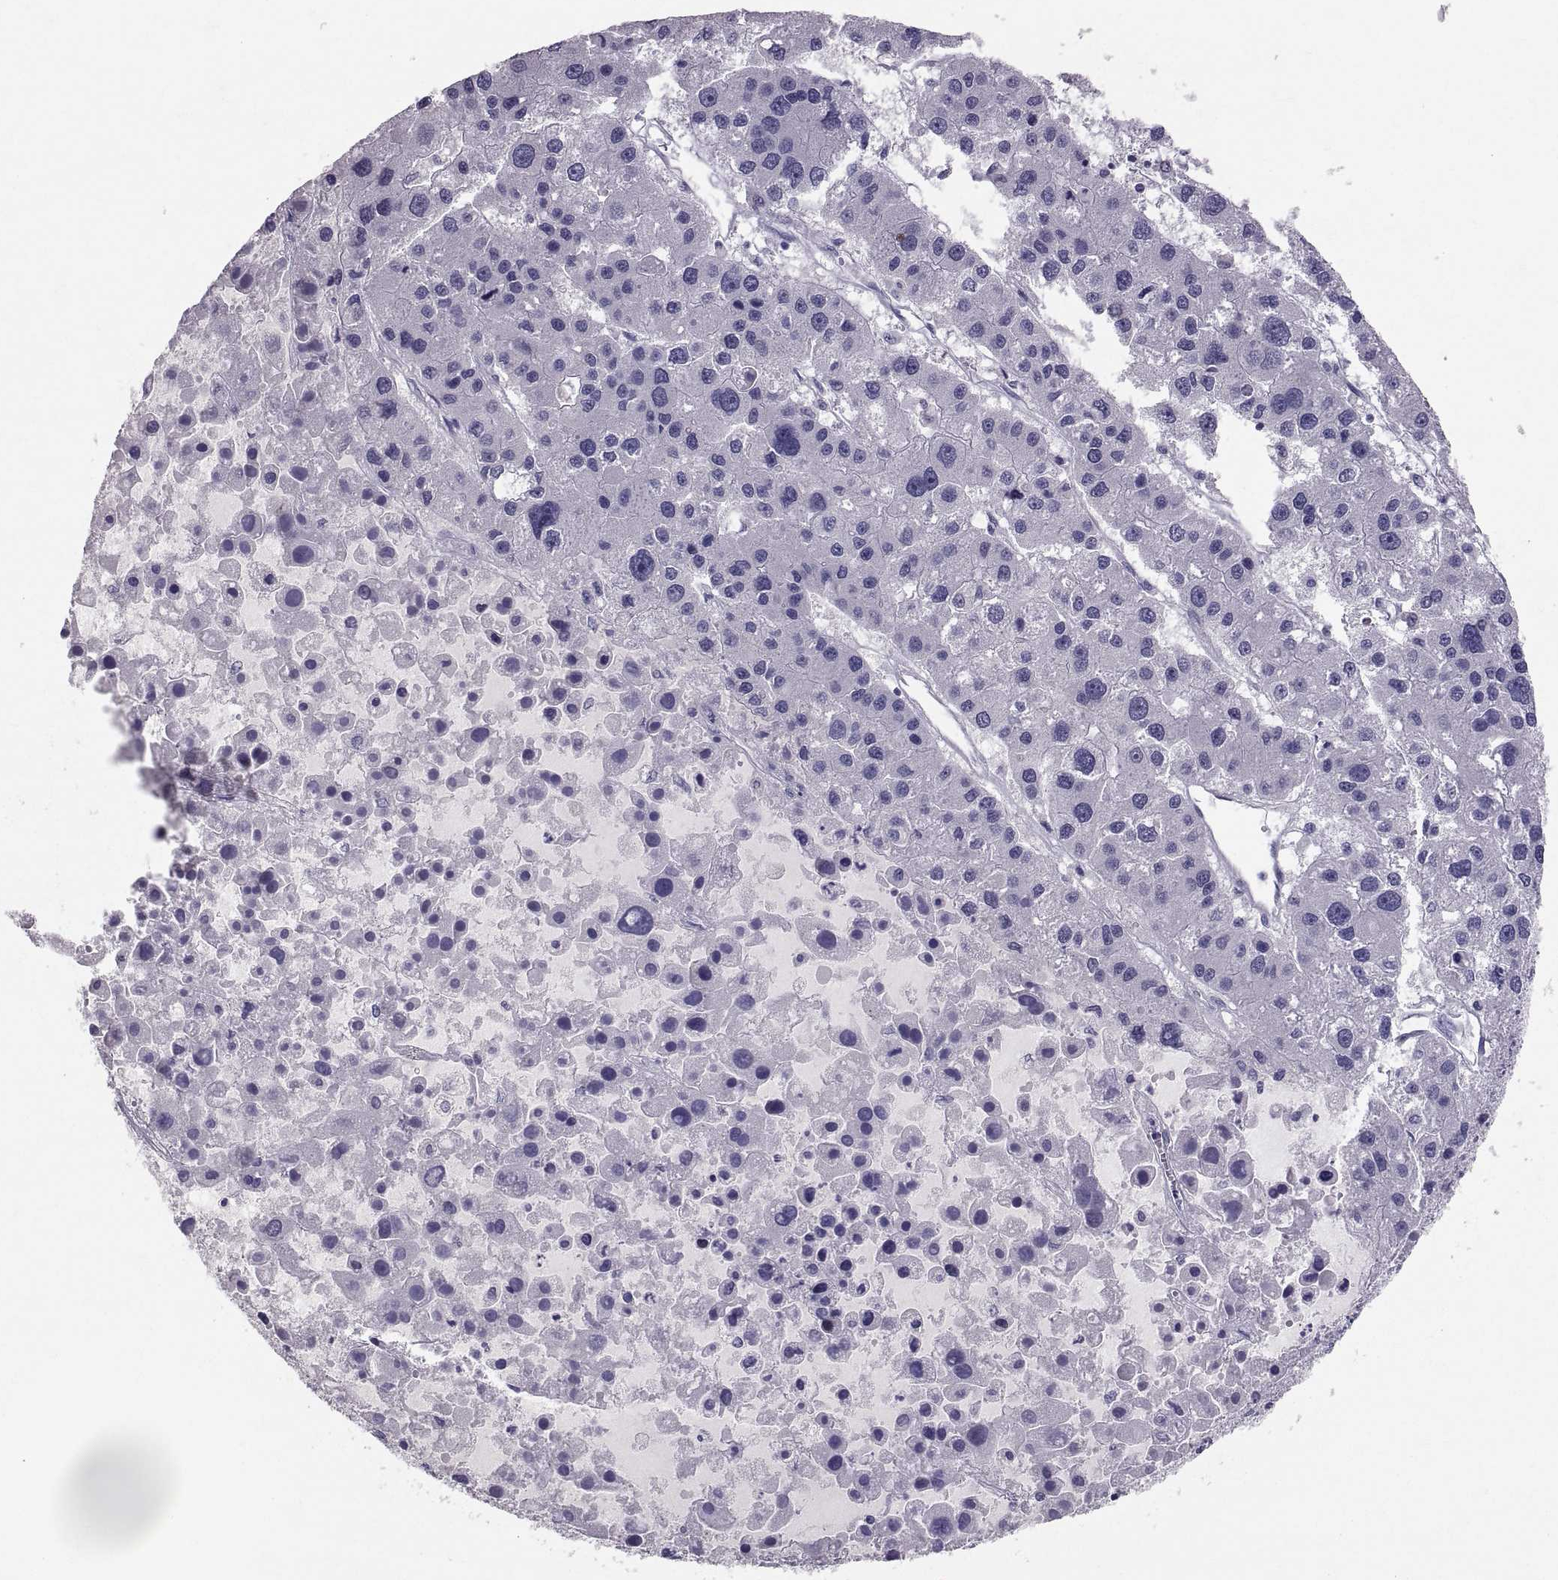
{"staining": {"intensity": "negative", "quantity": "none", "location": "none"}, "tissue": "liver cancer", "cell_type": "Tumor cells", "image_type": "cancer", "snomed": [{"axis": "morphology", "description": "Carcinoma, Hepatocellular, NOS"}, {"axis": "topography", "description": "Liver"}], "caption": "A micrograph of human liver cancer is negative for staining in tumor cells.", "gene": "PTN", "patient": {"sex": "male", "age": 73}}